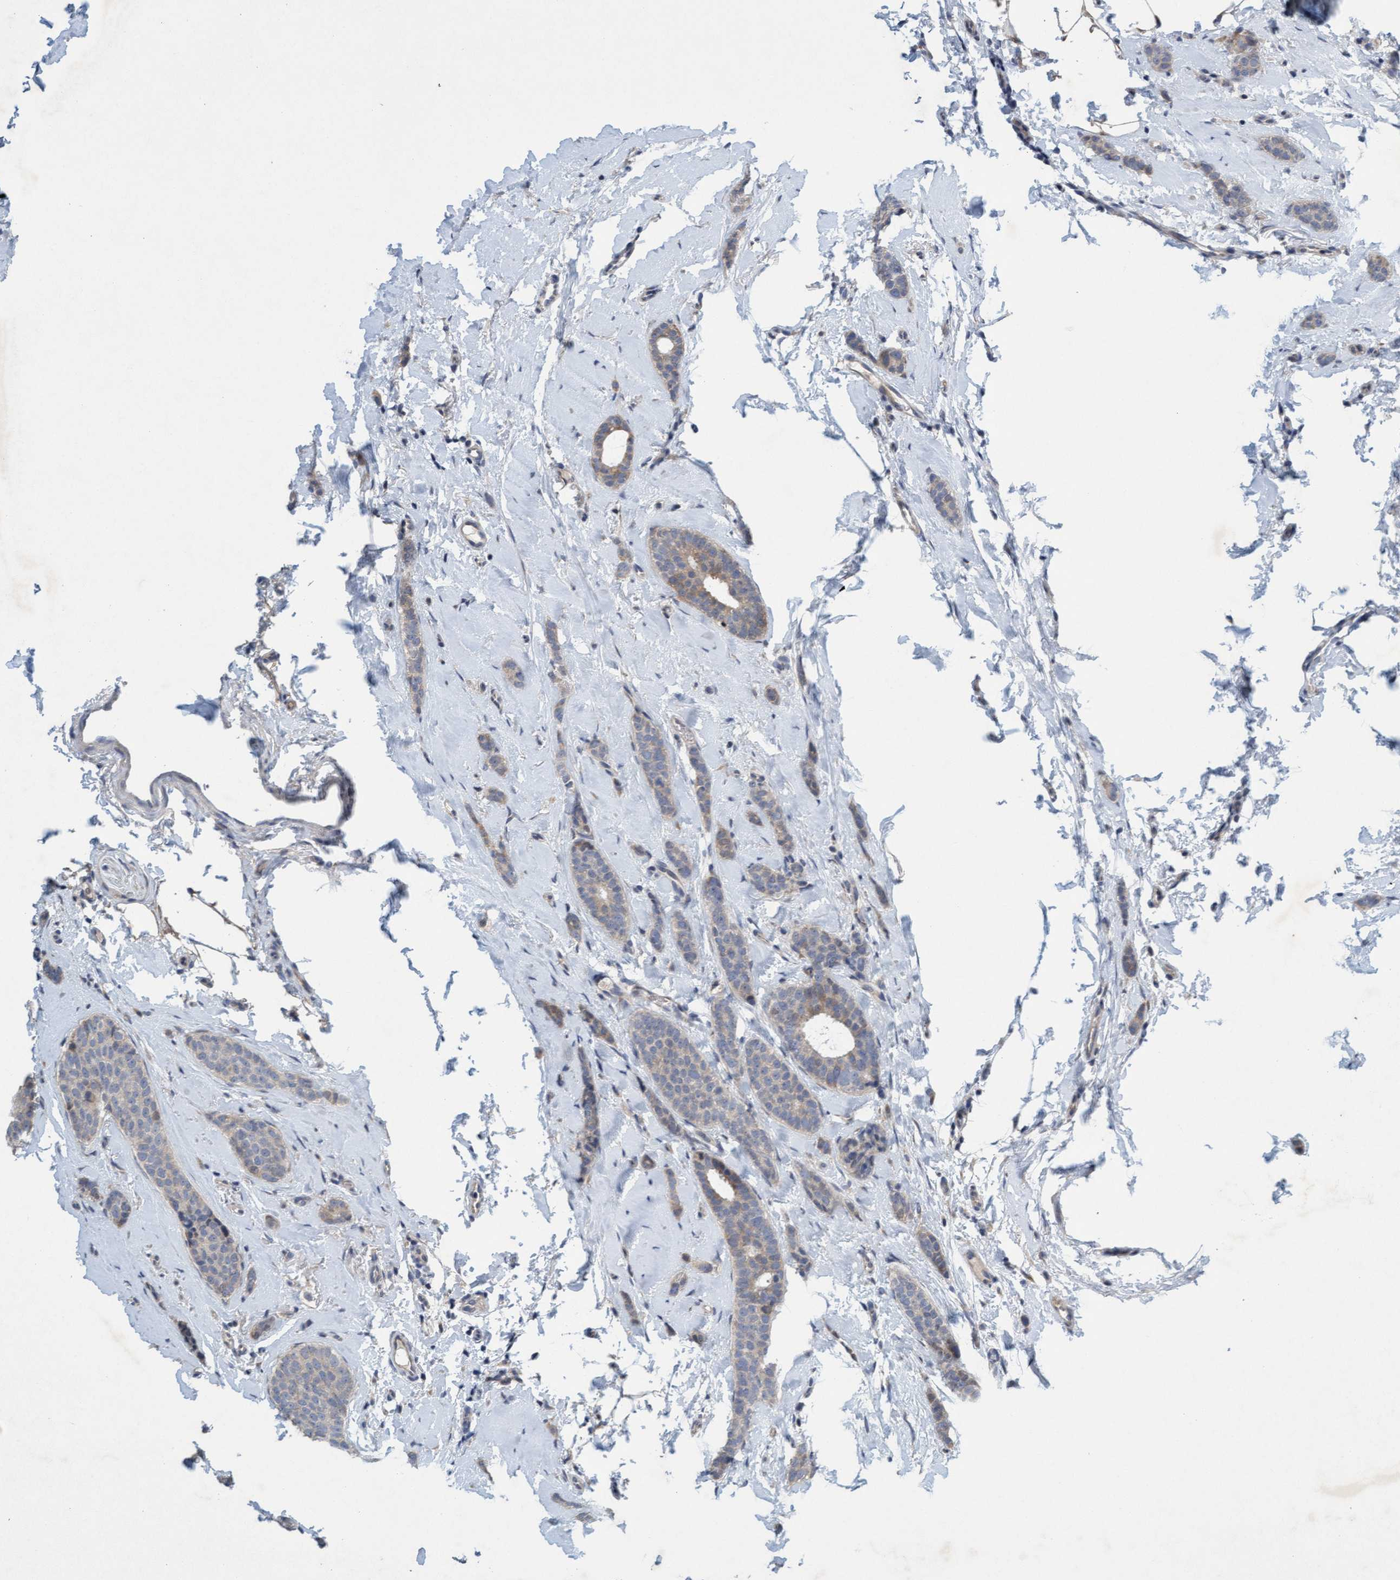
{"staining": {"intensity": "weak", "quantity": "25%-75%", "location": "cytoplasmic/membranous"}, "tissue": "breast cancer", "cell_type": "Tumor cells", "image_type": "cancer", "snomed": [{"axis": "morphology", "description": "Lobular carcinoma"}, {"axis": "topography", "description": "Skin"}, {"axis": "topography", "description": "Breast"}], "caption": "Immunohistochemistry (IHC) micrograph of breast lobular carcinoma stained for a protein (brown), which exhibits low levels of weak cytoplasmic/membranous positivity in about 25%-75% of tumor cells.", "gene": "DDHD2", "patient": {"sex": "female", "age": 46}}